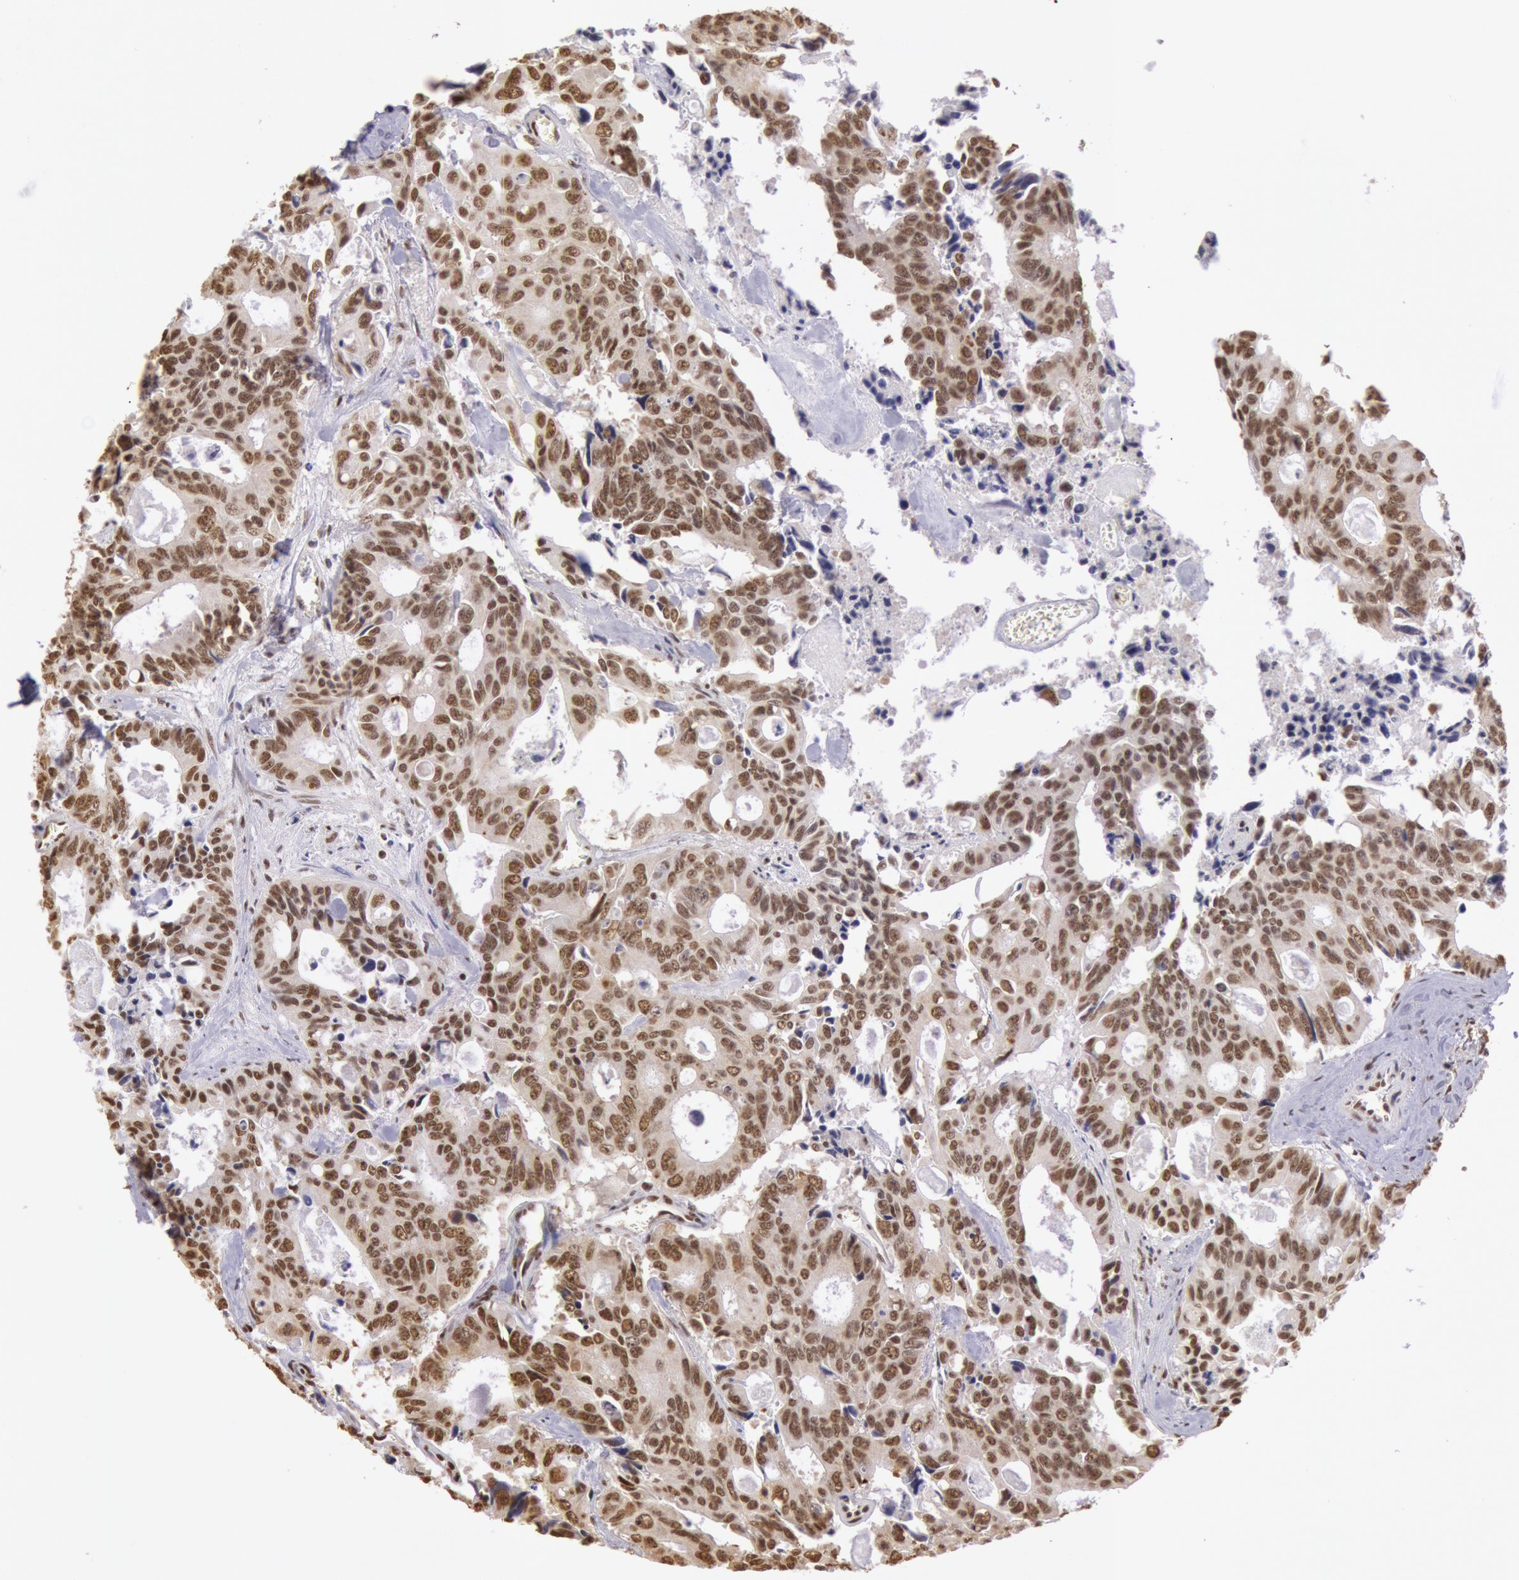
{"staining": {"intensity": "moderate", "quantity": ">75%", "location": "nuclear"}, "tissue": "colorectal cancer", "cell_type": "Tumor cells", "image_type": "cancer", "snomed": [{"axis": "morphology", "description": "Adenocarcinoma, NOS"}, {"axis": "topography", "description": "Rectum"}], "caption": "Immunohistochemical staining of adenocarcinoma (colorectal) exhibits medium levels of moderate nuclear protein positivity in about >75% of tumor cells. (DAB = brown stain, brightfield microscopy at high magnification).", "gene": "HNRNPH2", "patient": {"sex": "male", "age": 76}}